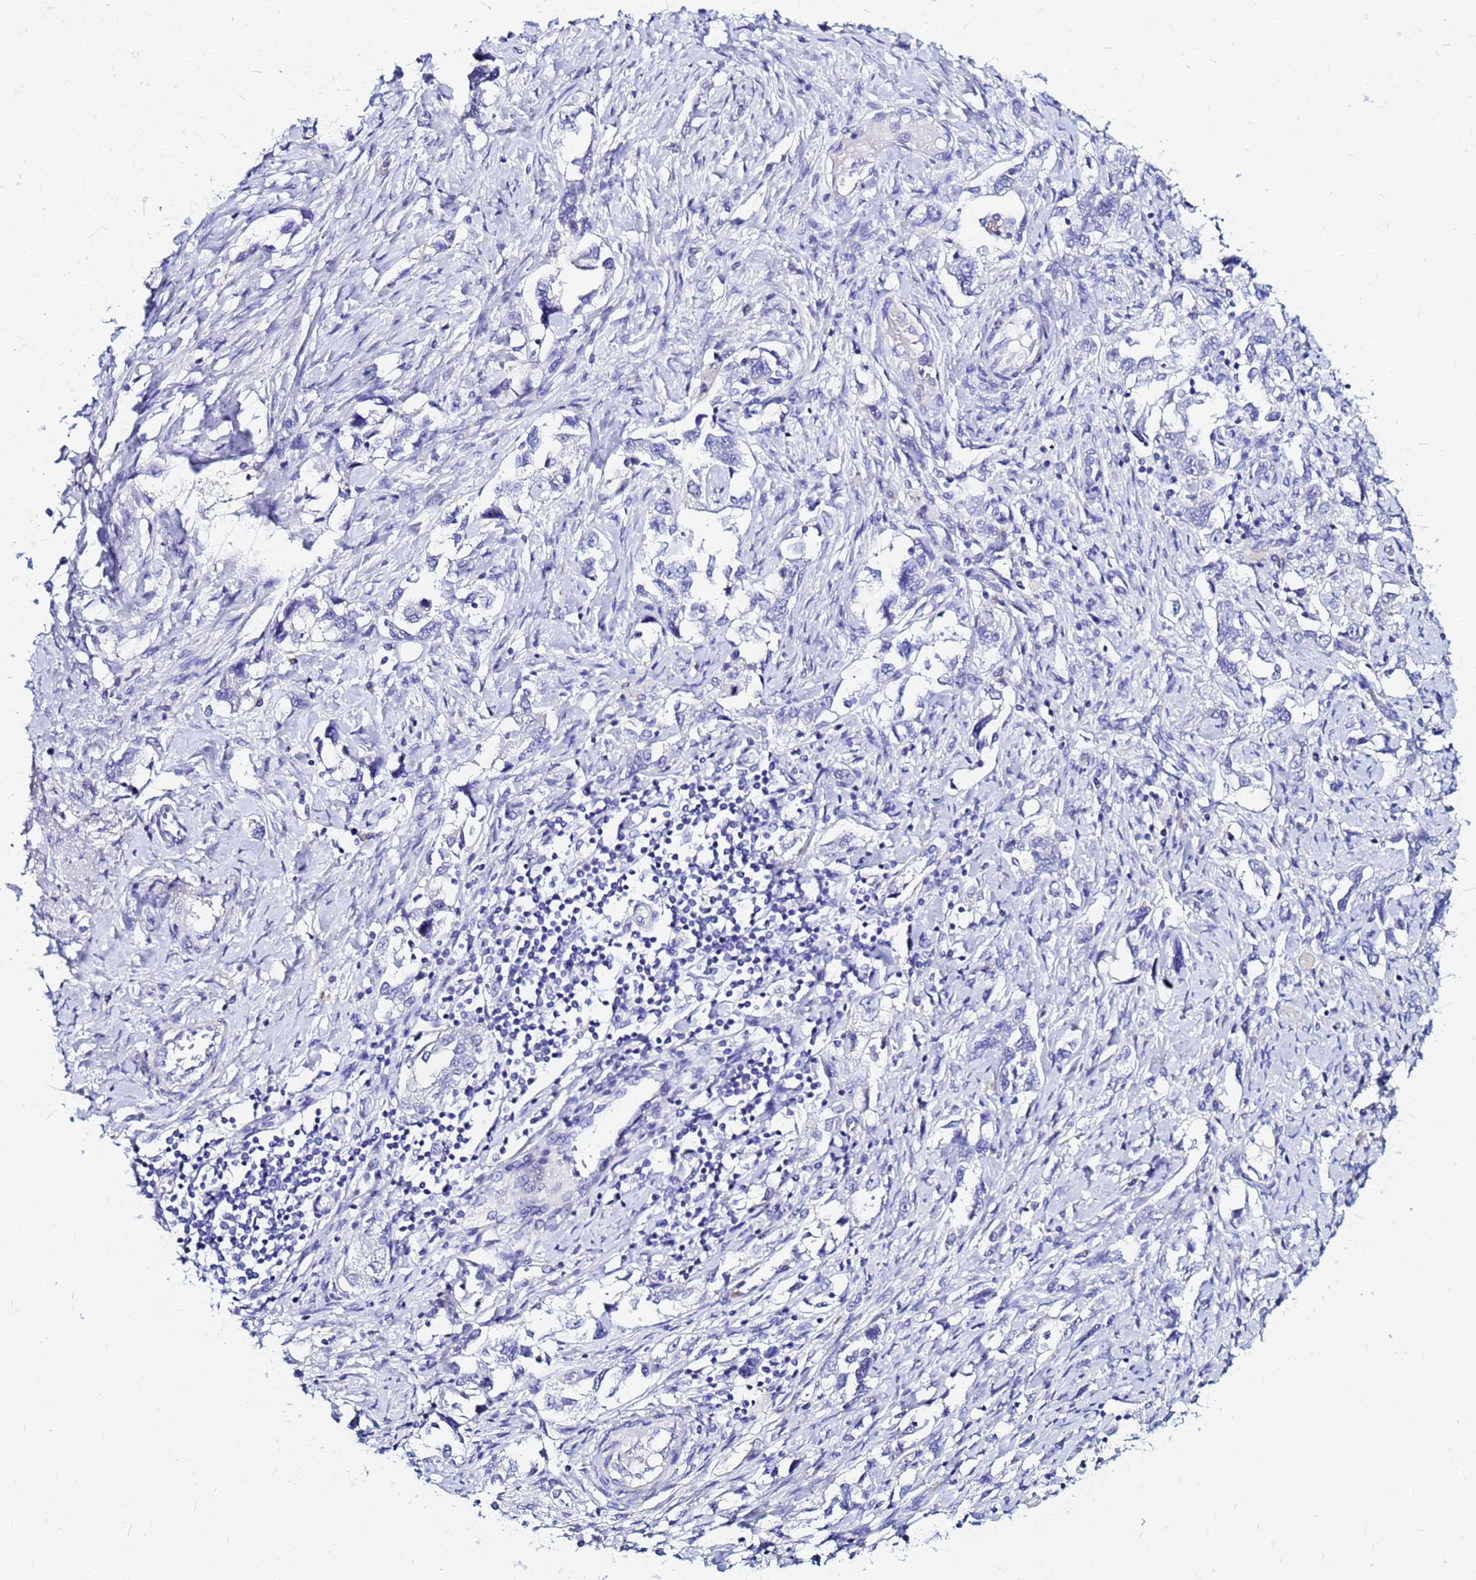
{"staining": {"intensity": "negative", "quantity": "none", "location": "none"}, "tissue": "ovarian cancer", "cell_type": "Tumor cells", "image_type": "cancer", "snomed": [{"axis": "morphology", "description": "Carcinoma, NOS"}, {"axis": "morphology", "description": "Cystadenocarcinoma, serous, NOS"}, {"axis": "topography", "description": "Ovary"}], "caption": "The immunohistochemistry histopathology image has no significant expression in tumor cells of carcinoma (ovarian) tissue. Brightfield microscopy of IHC stained with DAB (brown) and hematoxylin (blue), captured at high magnification.", "gene": "JRKL", "patient": {"sex": "female", "age": 69}}